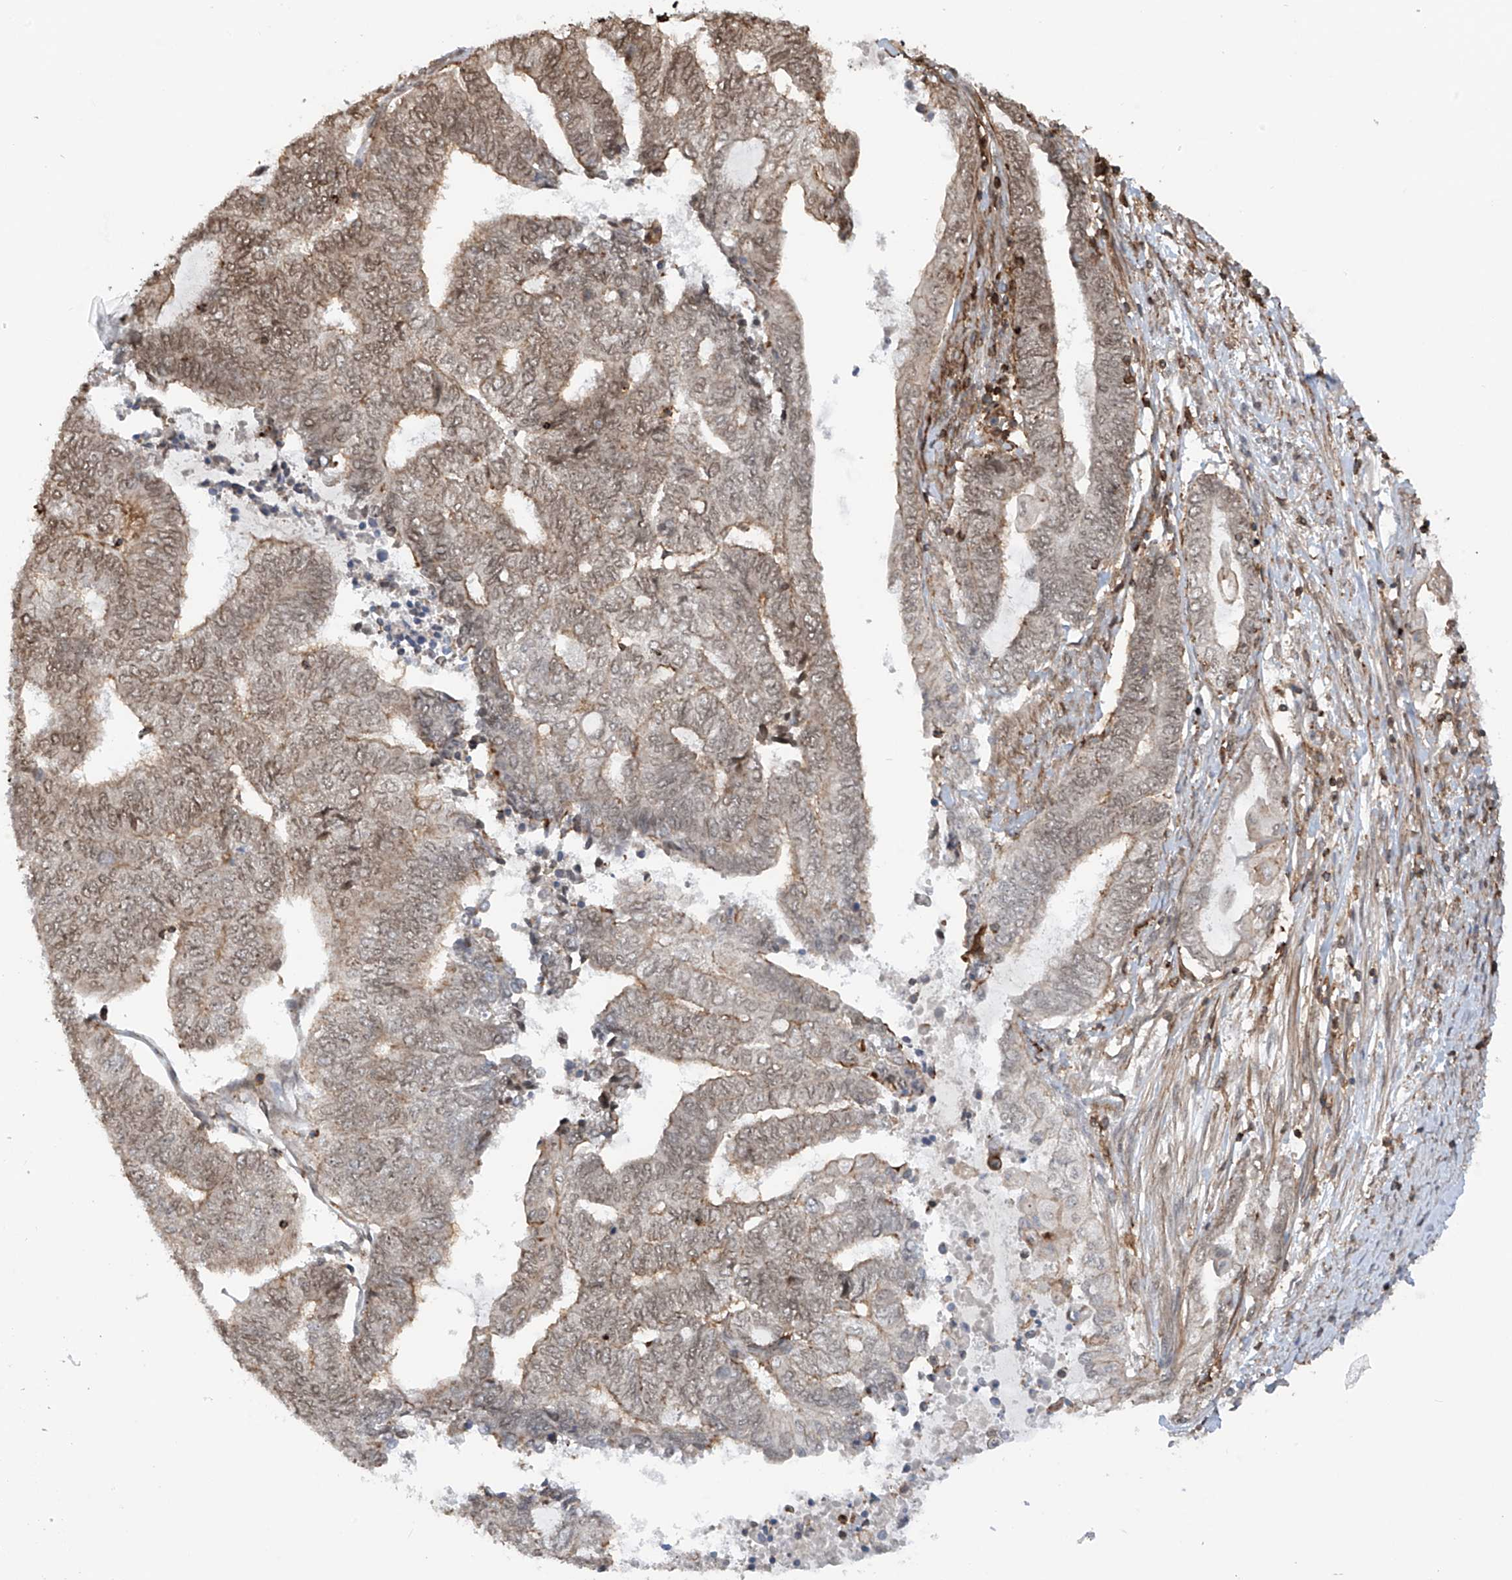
{"staining": {"intensity": "weak", "quantity": "<25%", "location": "nuclear"}, "tissue": "endometrial cancer", "cell_type": "Tumor cells", "image_type": "cancer", "snomed": [{"axis": "morphology", "description": "Adenocarcinoma, NOS"}, {"axis": "topography", "description": "Uterus"}, {"axis": "topography", "description": "Endometrium"}], "caption": "Immunohistochemistry image of human endometrial adenocarcinoma stained for a protein (brown), which displays no staining in tumor cells.", "gene": "REPIN1", "patient": {"sex": "female", "age": 70}}